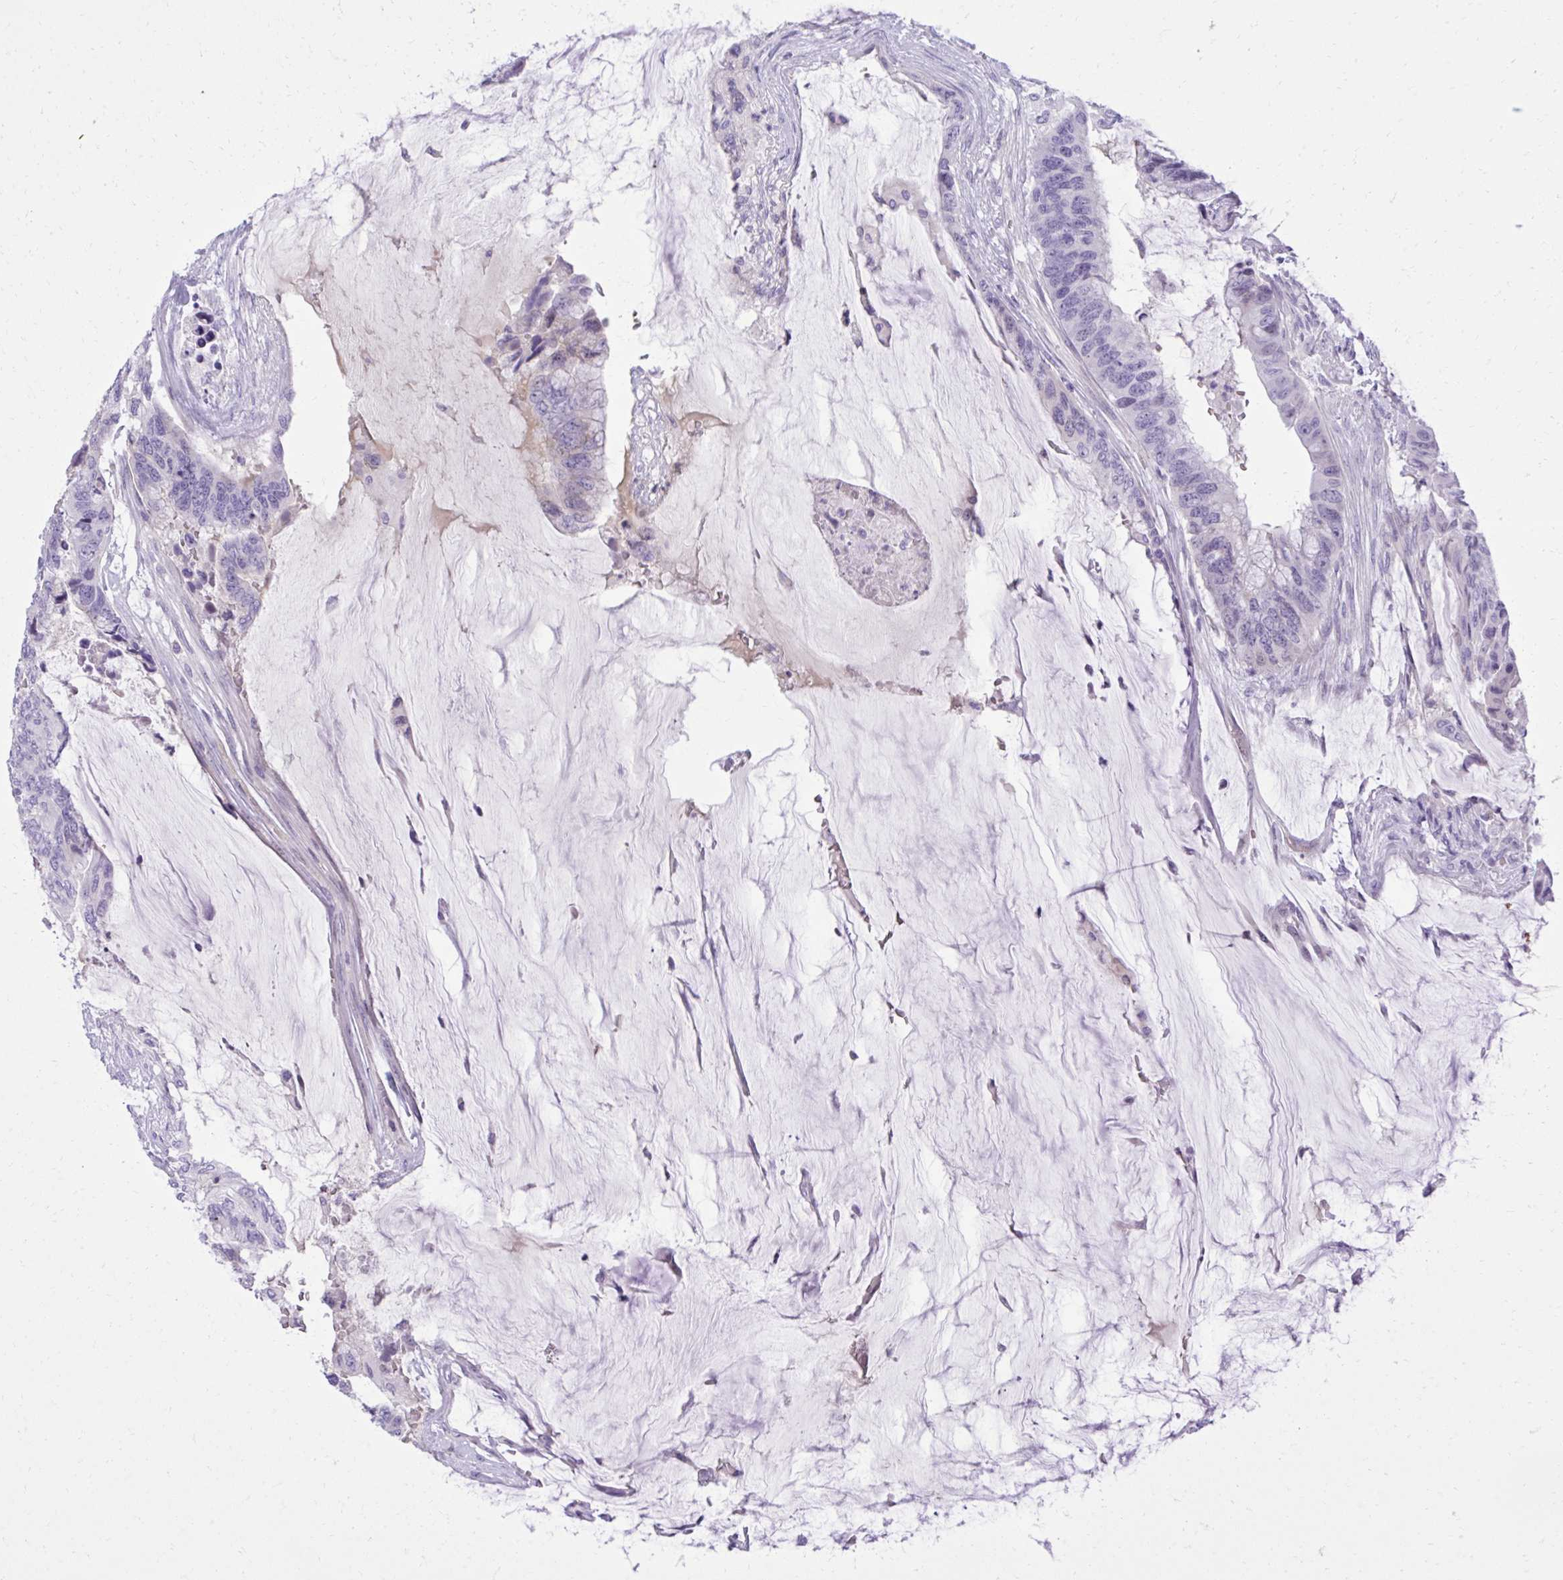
{"staining": {"intensity": "weak", "quantity": "<25%", "location": "cytoplasmic/membranous"}, "tissue": "colorectal cancer", "cell_type": "Tumor cells", "image_type": "cancer", "snomed": [{"axis": "morphology", "description": "Adenocarcinoma, NOS"}, {"axis": "topography", "description": "Rectum"}], "caption": "A high-resolution photomicrograph shows immunohistochemistry staining of adenocarcinoma (colorectal), which exhibits no significant positivity in tumor cells.", "gene": "PITPNM3", "patient": {"sex": "female", "age": 59}}